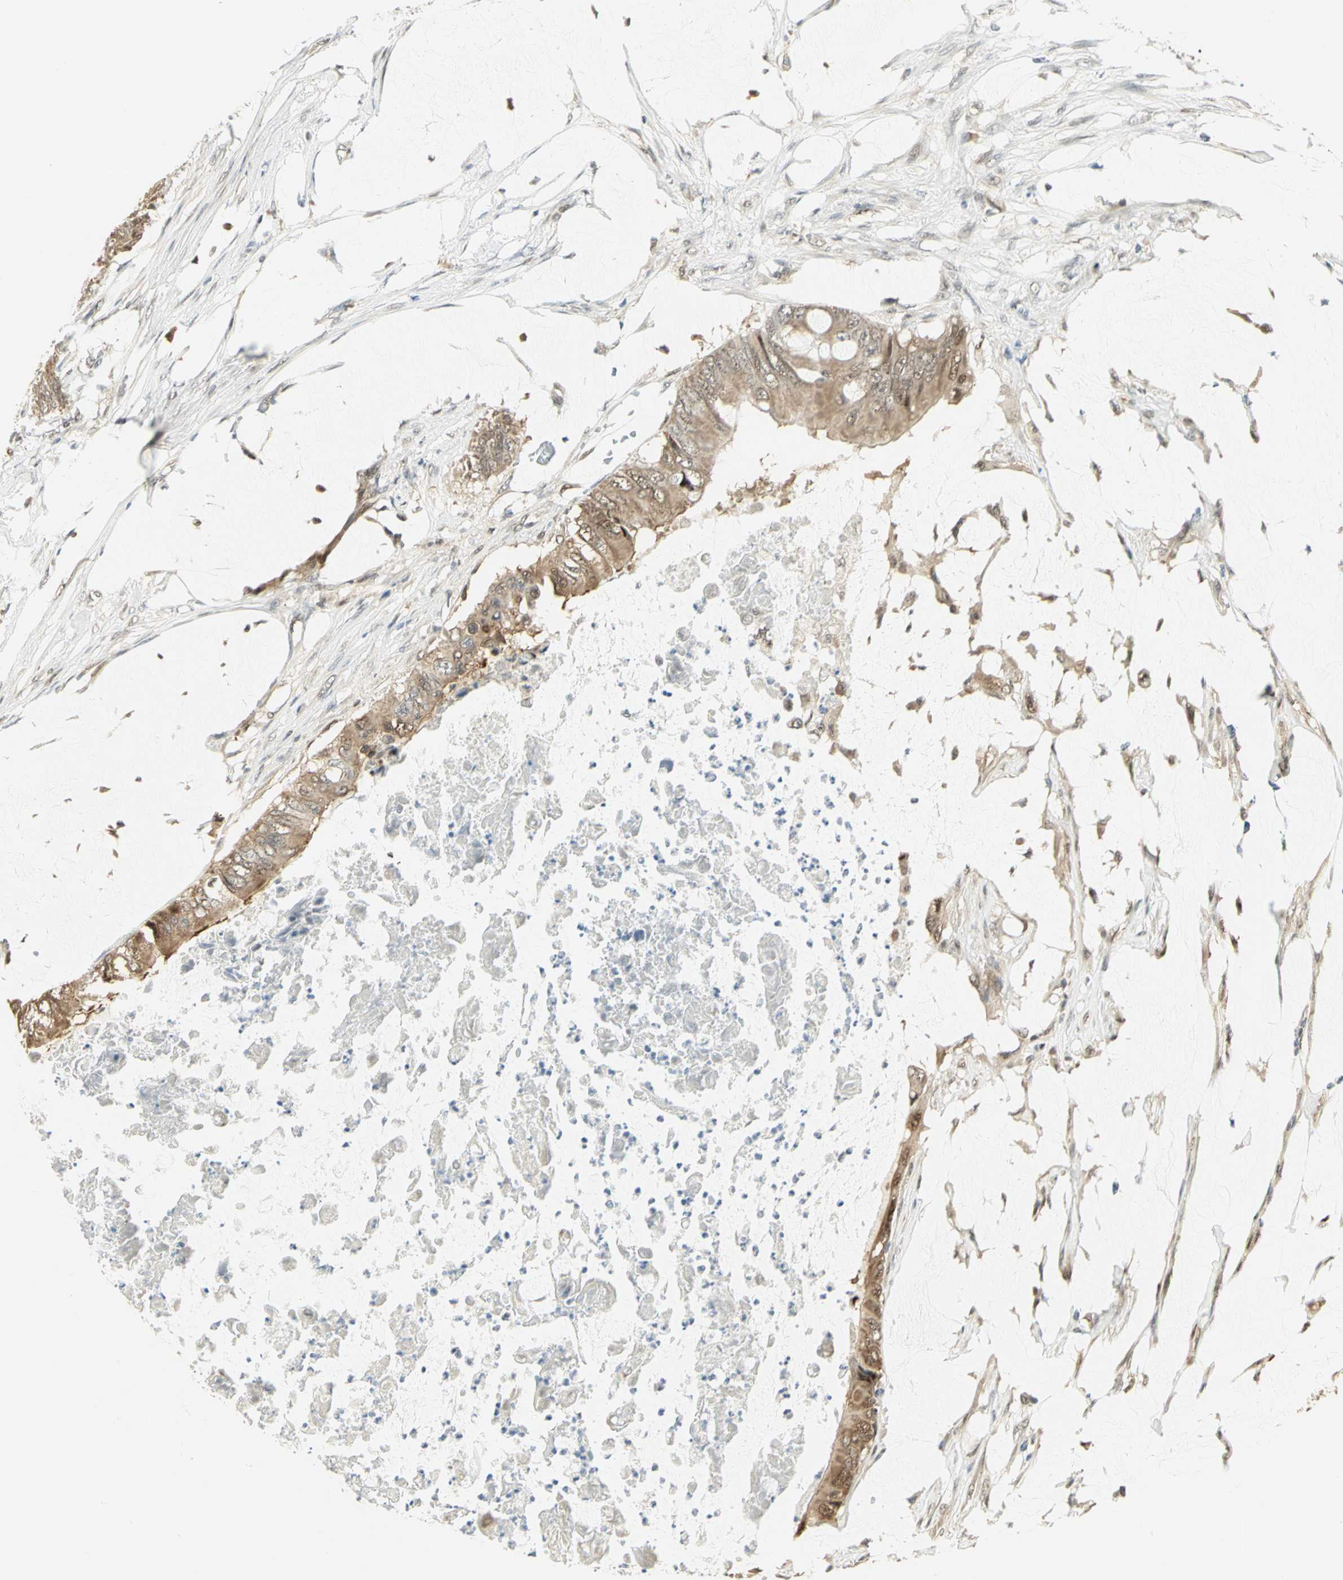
{"staining": {"intensity": "moderate", "quantity": ">75%", "location": "cytoplasmic/membranous"}, "tissue": "colorectal cancer", "cell_type": "Tumor cells", "image_type": "cancer", "snomed": [{"axis": "morphology", "description": "Normal tissue, NOS"}, {"axis": "morphology", "description": "Adenocarcinoma, NOS"}, {"axis": "topography", "description": "Rectum"}, {"axis": "topography", "description": "Peripheral nerve tissue"}], "caption": "Immunohistochemical staining of human colorectal adenocarcinoma demonstrates medium levels of moderate cytoplasmic/membranous expression in approximately >75% of tumor cells.", "gene": "PSMC4", "patient": {"sex": "female", "age": 77}}